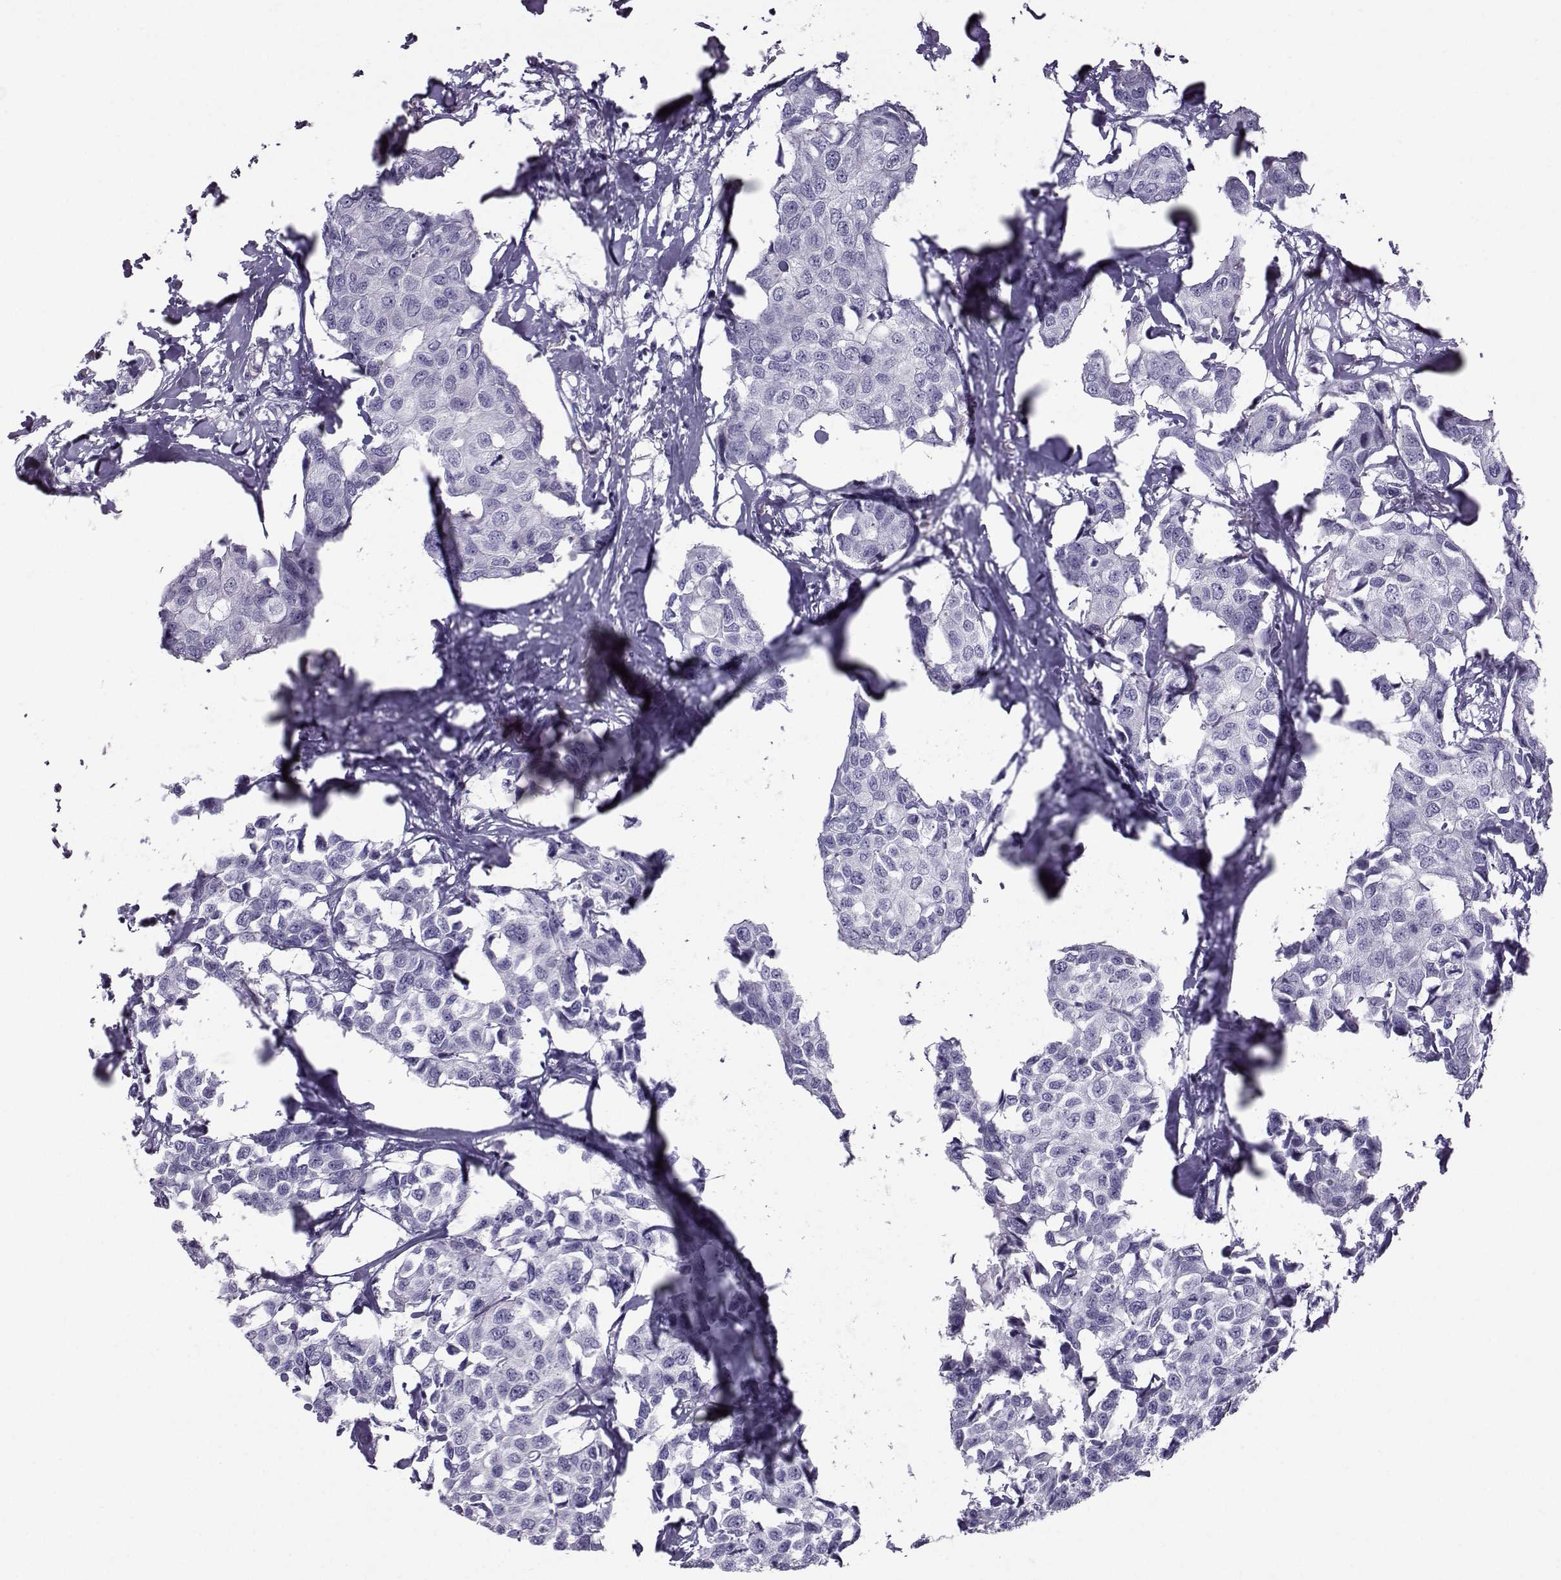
{"staining": {"intensity": "negative", "quantity": "none", "location": "none"}, "tissue": "breast cancer", "cell_type": "Tumor cells", "image_type": "cancer", "snomed": [{"axis": "morphology", "description": "Duct carcinoma"}, {"axis": "topography", "description": "Breast"}], "caption": "This is a photomicrograph of immunohistochemistry staining of breast intraductal carcinoma, which shows no positivity in tumor cells.", "gene": "DMRT3", "patient": {"sex": "female", "age": 80}}